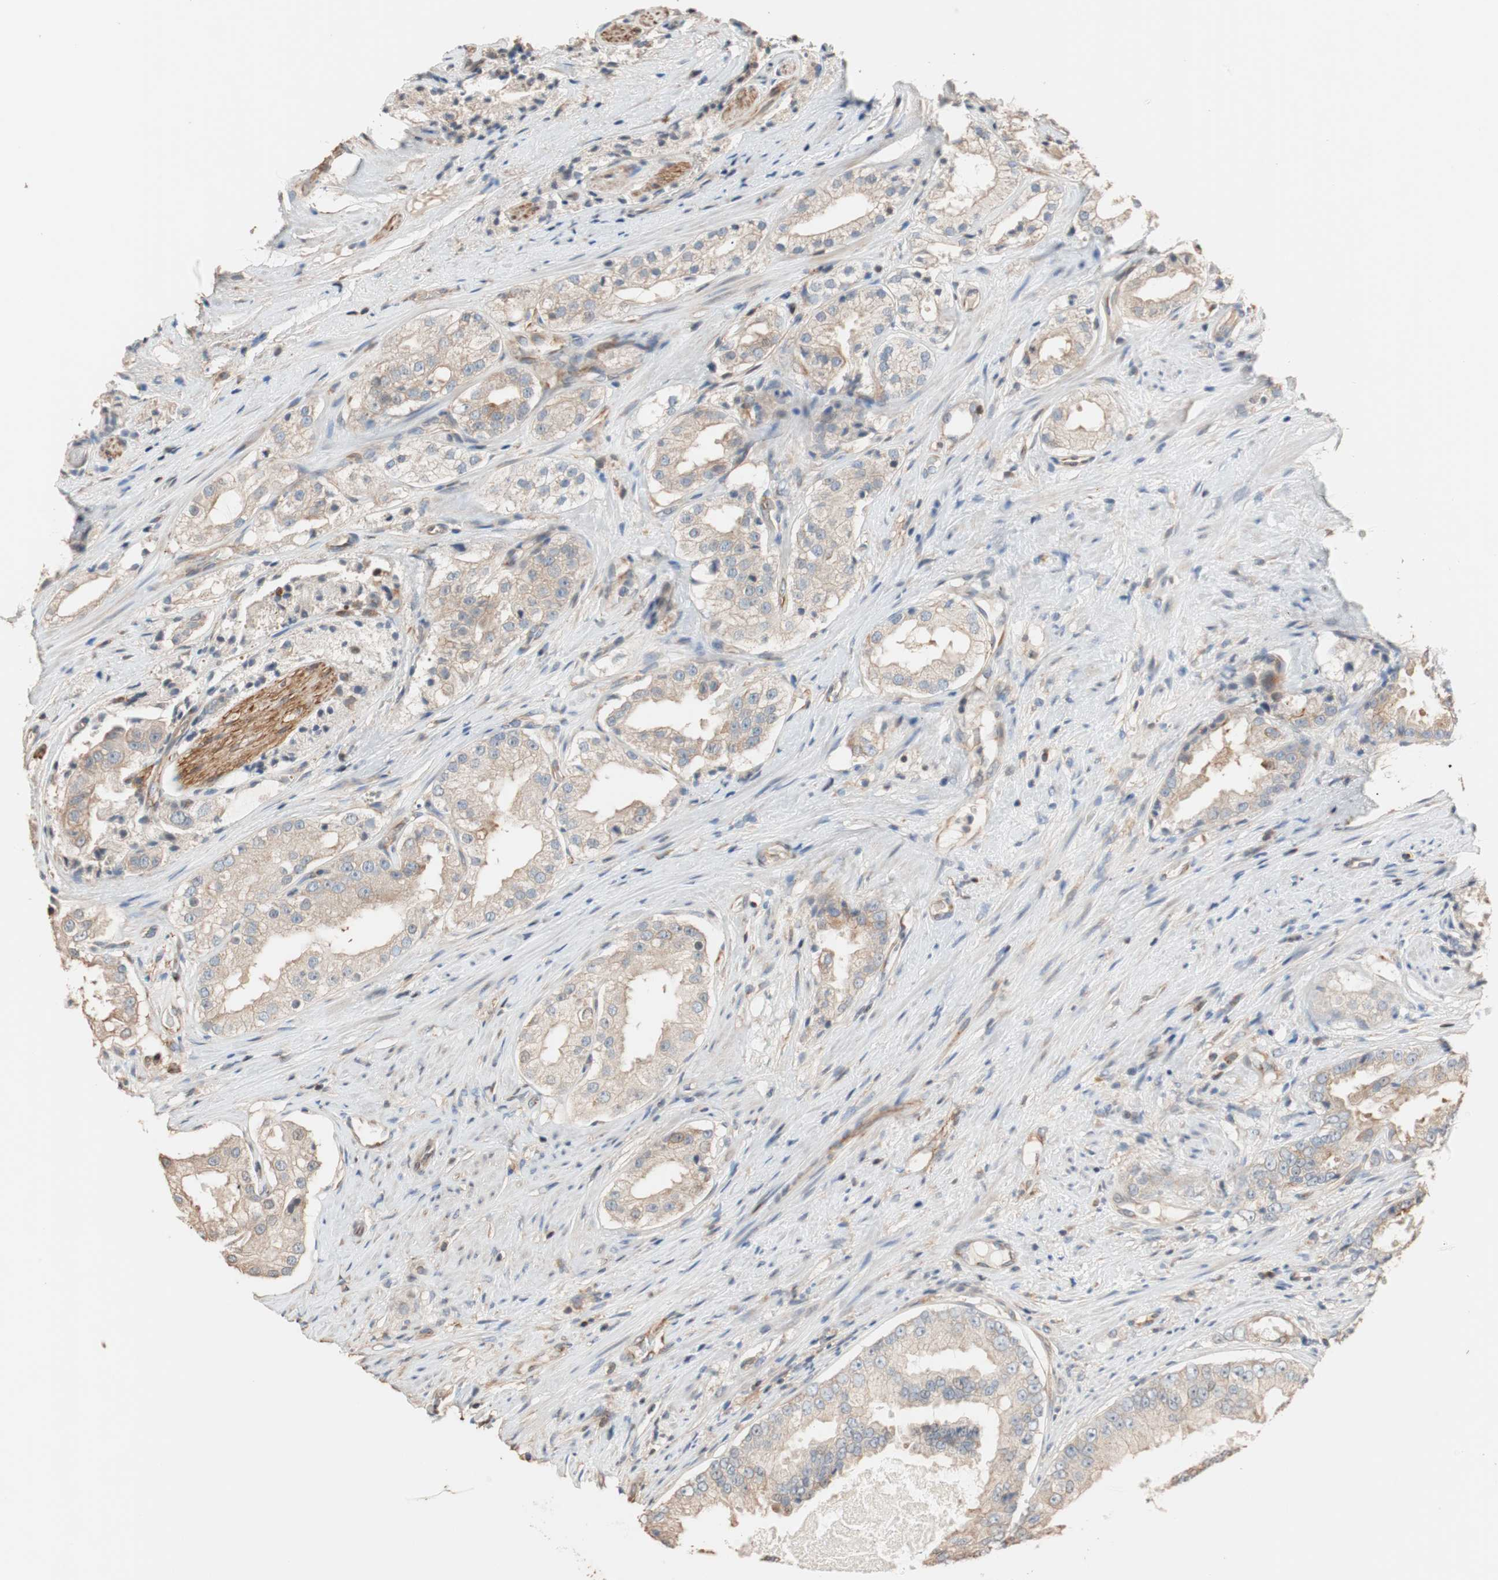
{"staining": {"intensity": "weak", "quantity": "25%-75%", "location": "cytoplasmic/membranous"}, "tissue": "prostate cancer", "cell_type": "Tumor cells", "image_type": "cancer", "snomed": [{"axis": "morphology", "description": "Adenocarcinoma, High grade"}, {"axis": "topography", "description": "Prostate"}], "caption": "High-grade adenocarcinoma (prostate) stained with immunohistochemistry (IHC) shows weak cytoplasmic/membranous positivity in approximately 25%-75% of tumor cells.", "gene": "TUBB", "patient": {"sex": "male", "age": 73}}